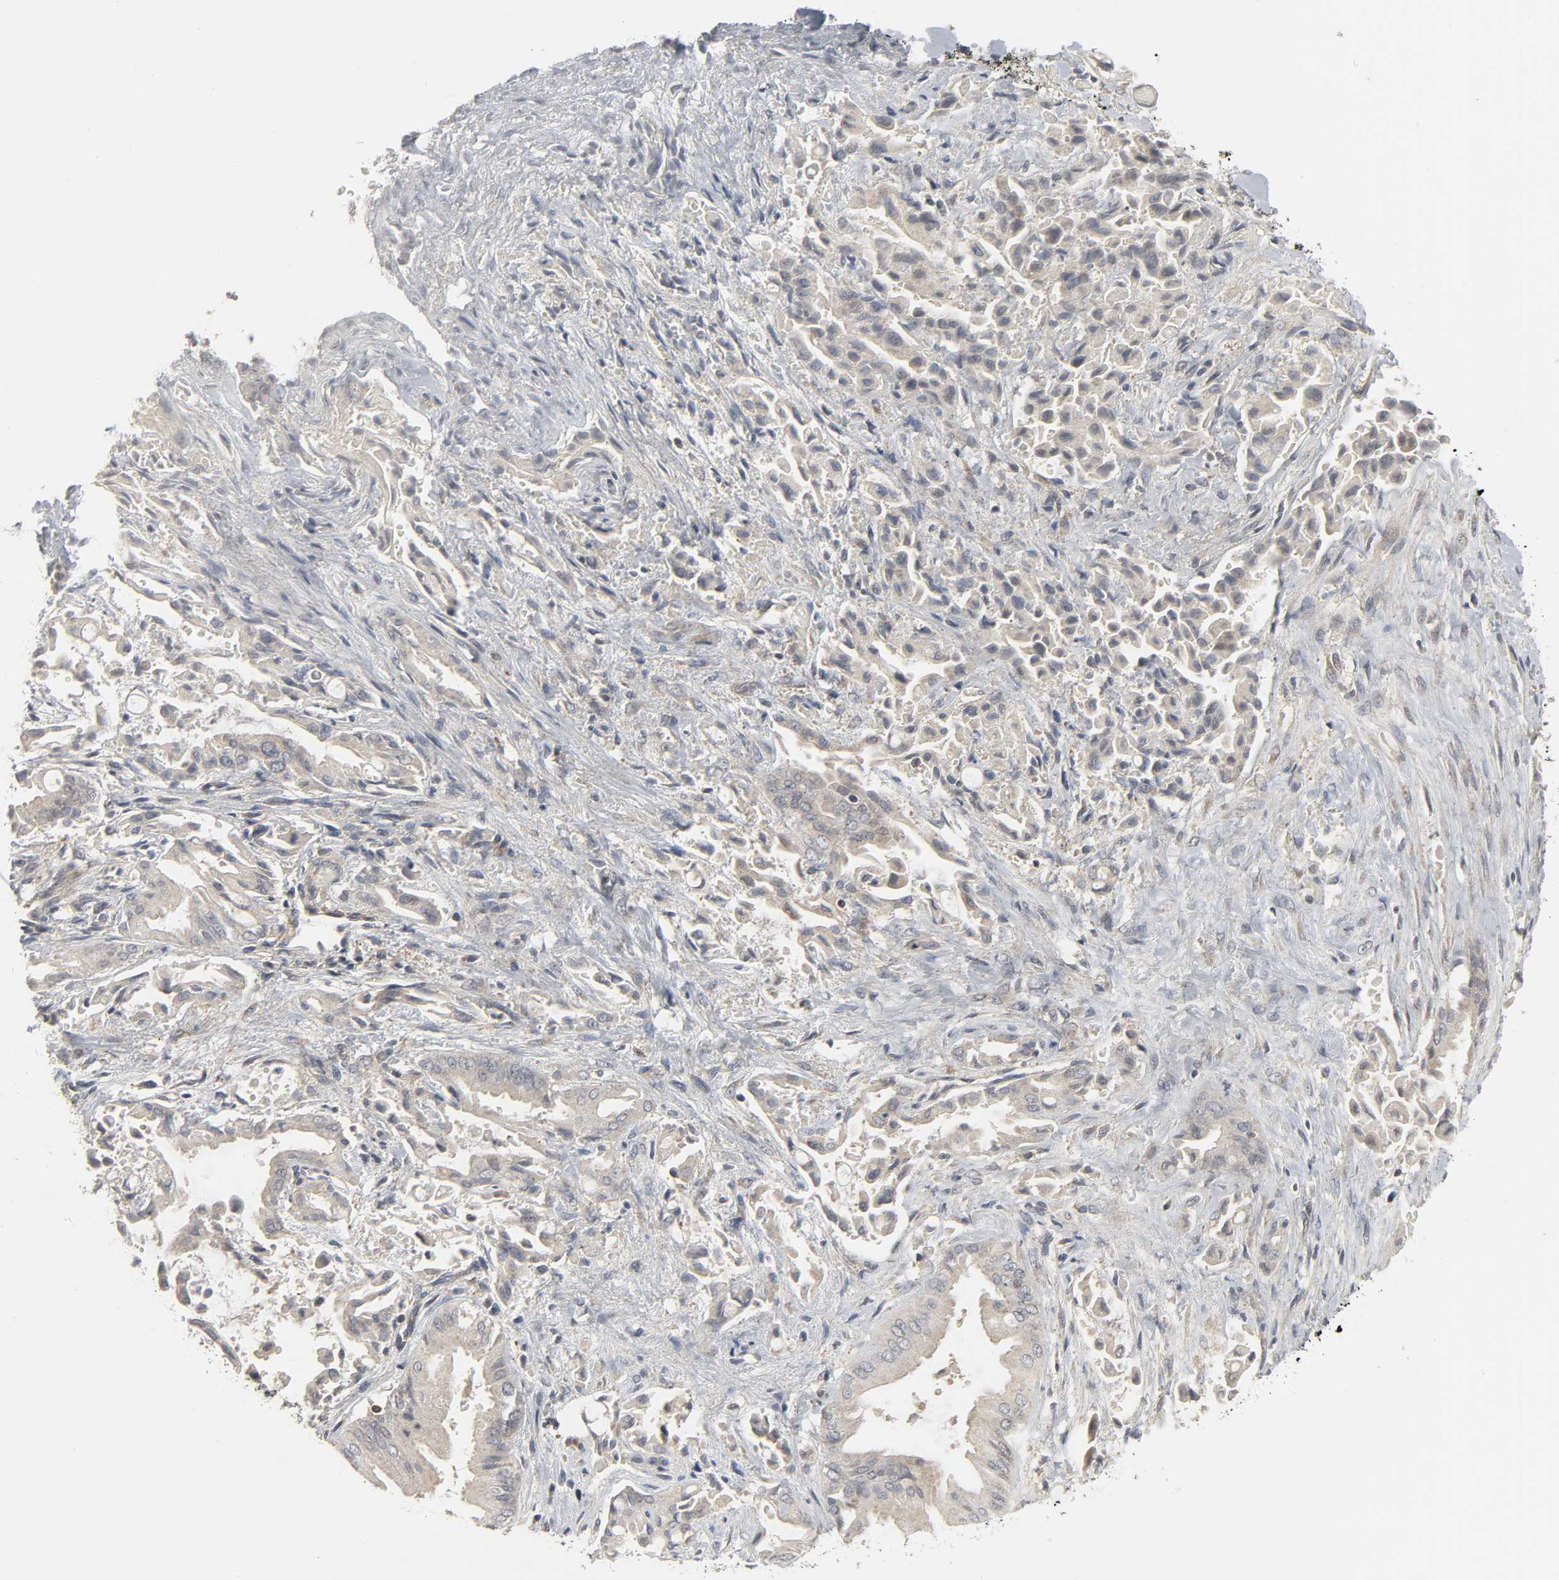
{"staining": {"intensity": "weak", "quantity": ">75%", "location": "cytoplasmic/membranous"}, "tissue": "liver cancer", "cell_type": "Tumor cells", "image_type": "cancer", "snomed": [{"axis": "morphology", "description": "Cholangiocarcinoma"}, {"axis": "topography", "description": "Liver"}], "caption": "Immunohistochemical staining of liver cholangiocarcinoma exhibits weak cytoplasmic/membranous protein positivity in about >75% of tumor cells.", "gene": "CLIP1", "patient": {"sex": "male", "age": 58}}